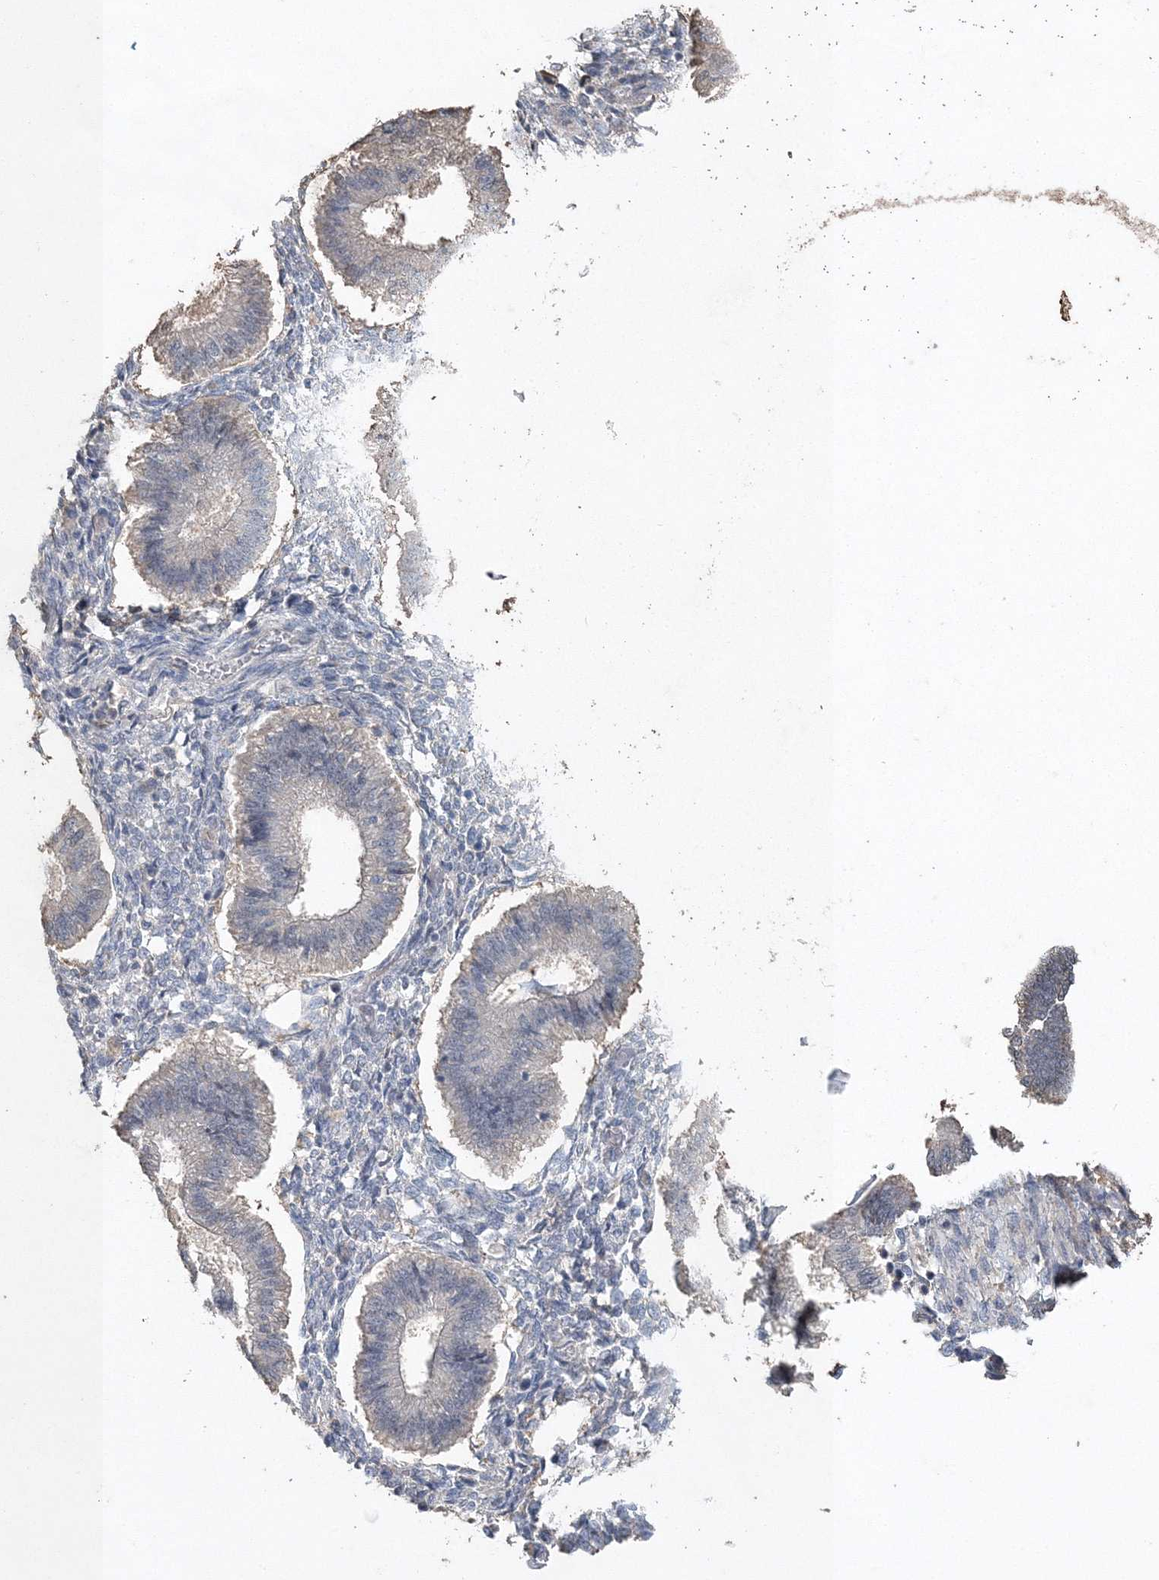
{"staining": {"intensity": "negative", "quantity": "none", "location": "none"}, "tissue": "endometrium", "cell_type": "Cells in endometrial stroma", "image_type": "normal", "snomed": [{"axis": "morphology", "description": "Normal tissue, NOS"}, {"axis": "topography", "description": "Endometrium"}], "caption": "Cells in endometrial stroma show no significant protein expression in unremarkable endometrium. (DAB (3,3'-diaminobenzidine) IHC, high magnification).", "gene": "UIMC1", "patient": {"sex": "female", "age": 25}}